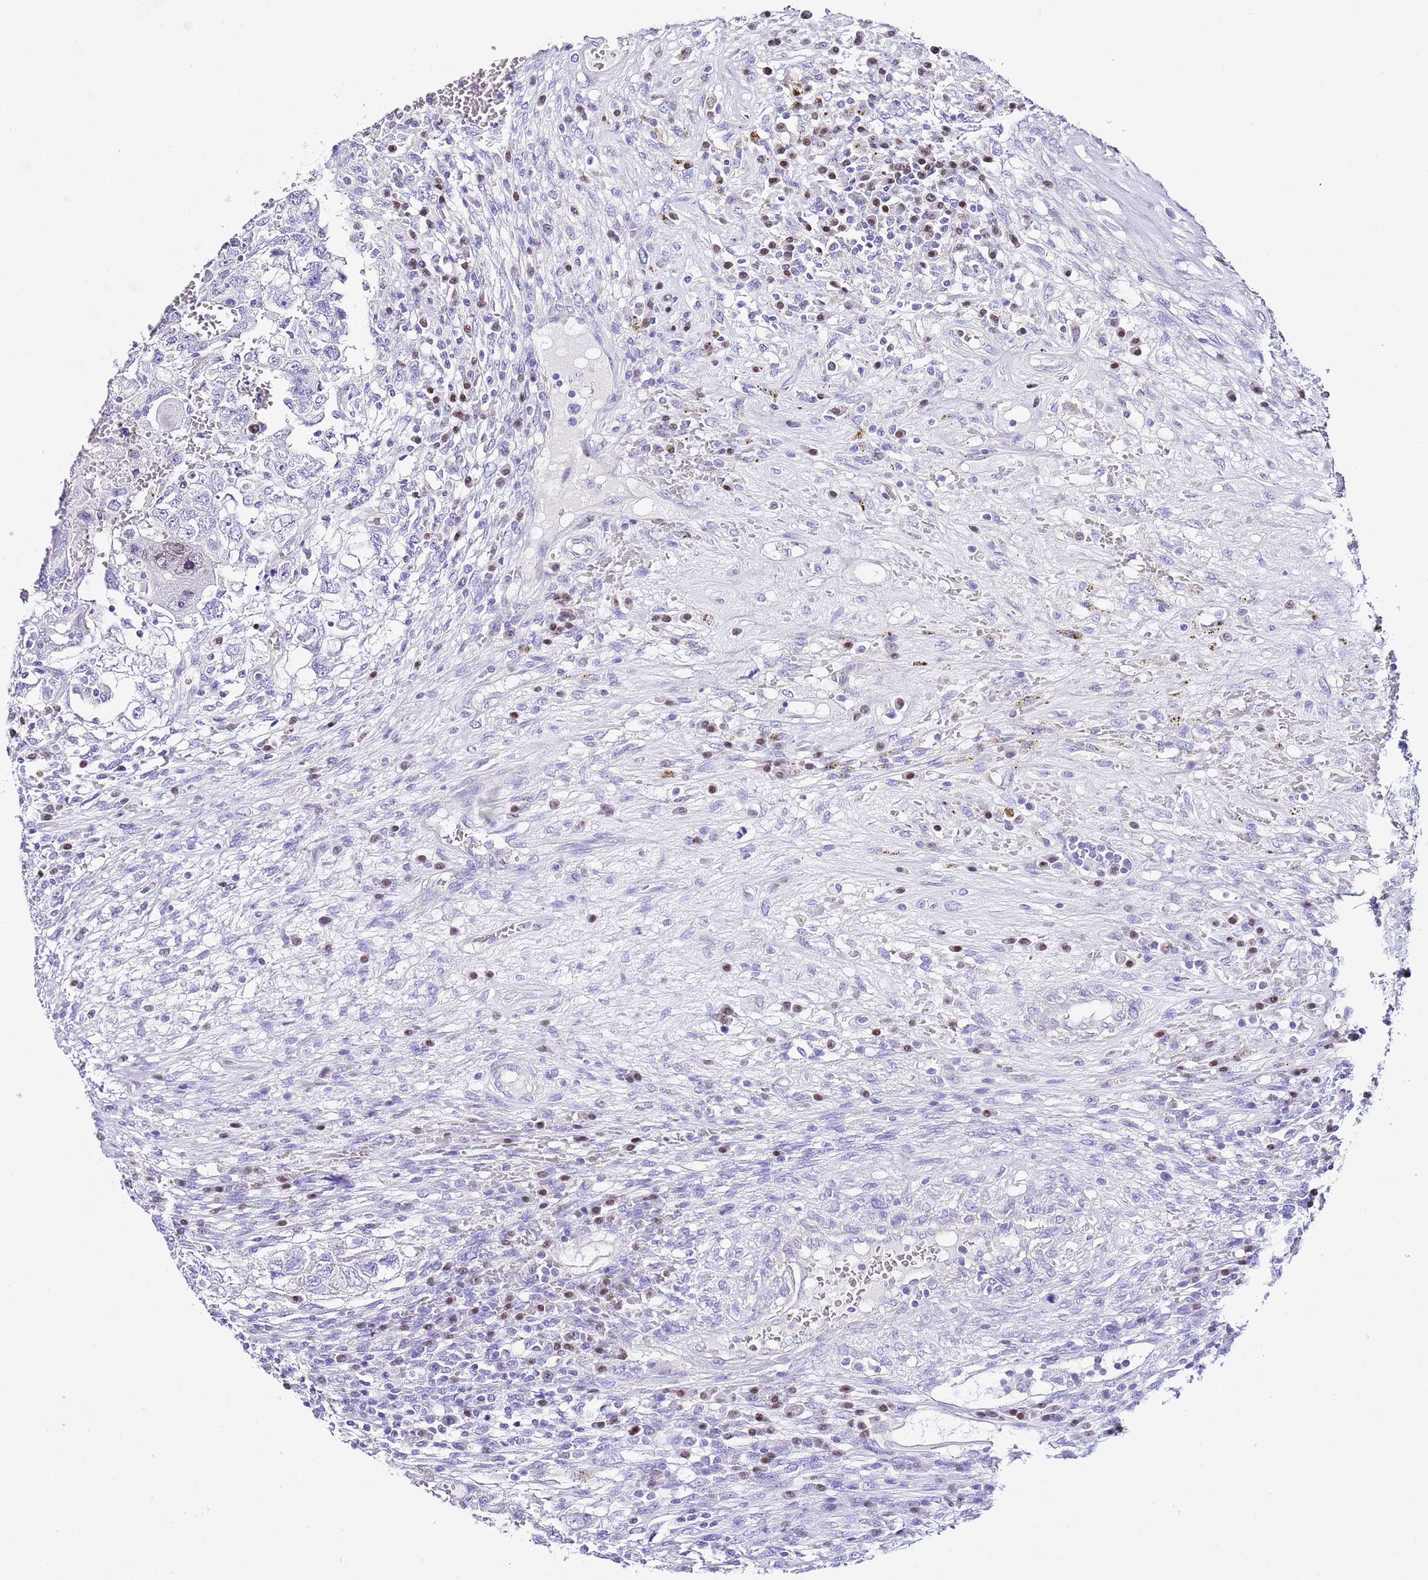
{"staining": {"intensity": "negative", "quantity": "none", "location": "none"}, "tissue": "testis cancer", "cell_type": "Tumor cells", "image_type": "cancer", "snomed": [{"axis": "morphology", "description": "Carcinoma, Embryonal, NOS"}, {"axis": "topography", "description": "Testis"}], "caption": "A micrograph of human testis embryonal carcinoma is negative for staining in tumor cells. (Immunohistochemistry (ihc), brightfield microscopy, high magnification).", "gene": "BHLHA15", "patient": {"sex": "male", "age": 26}}